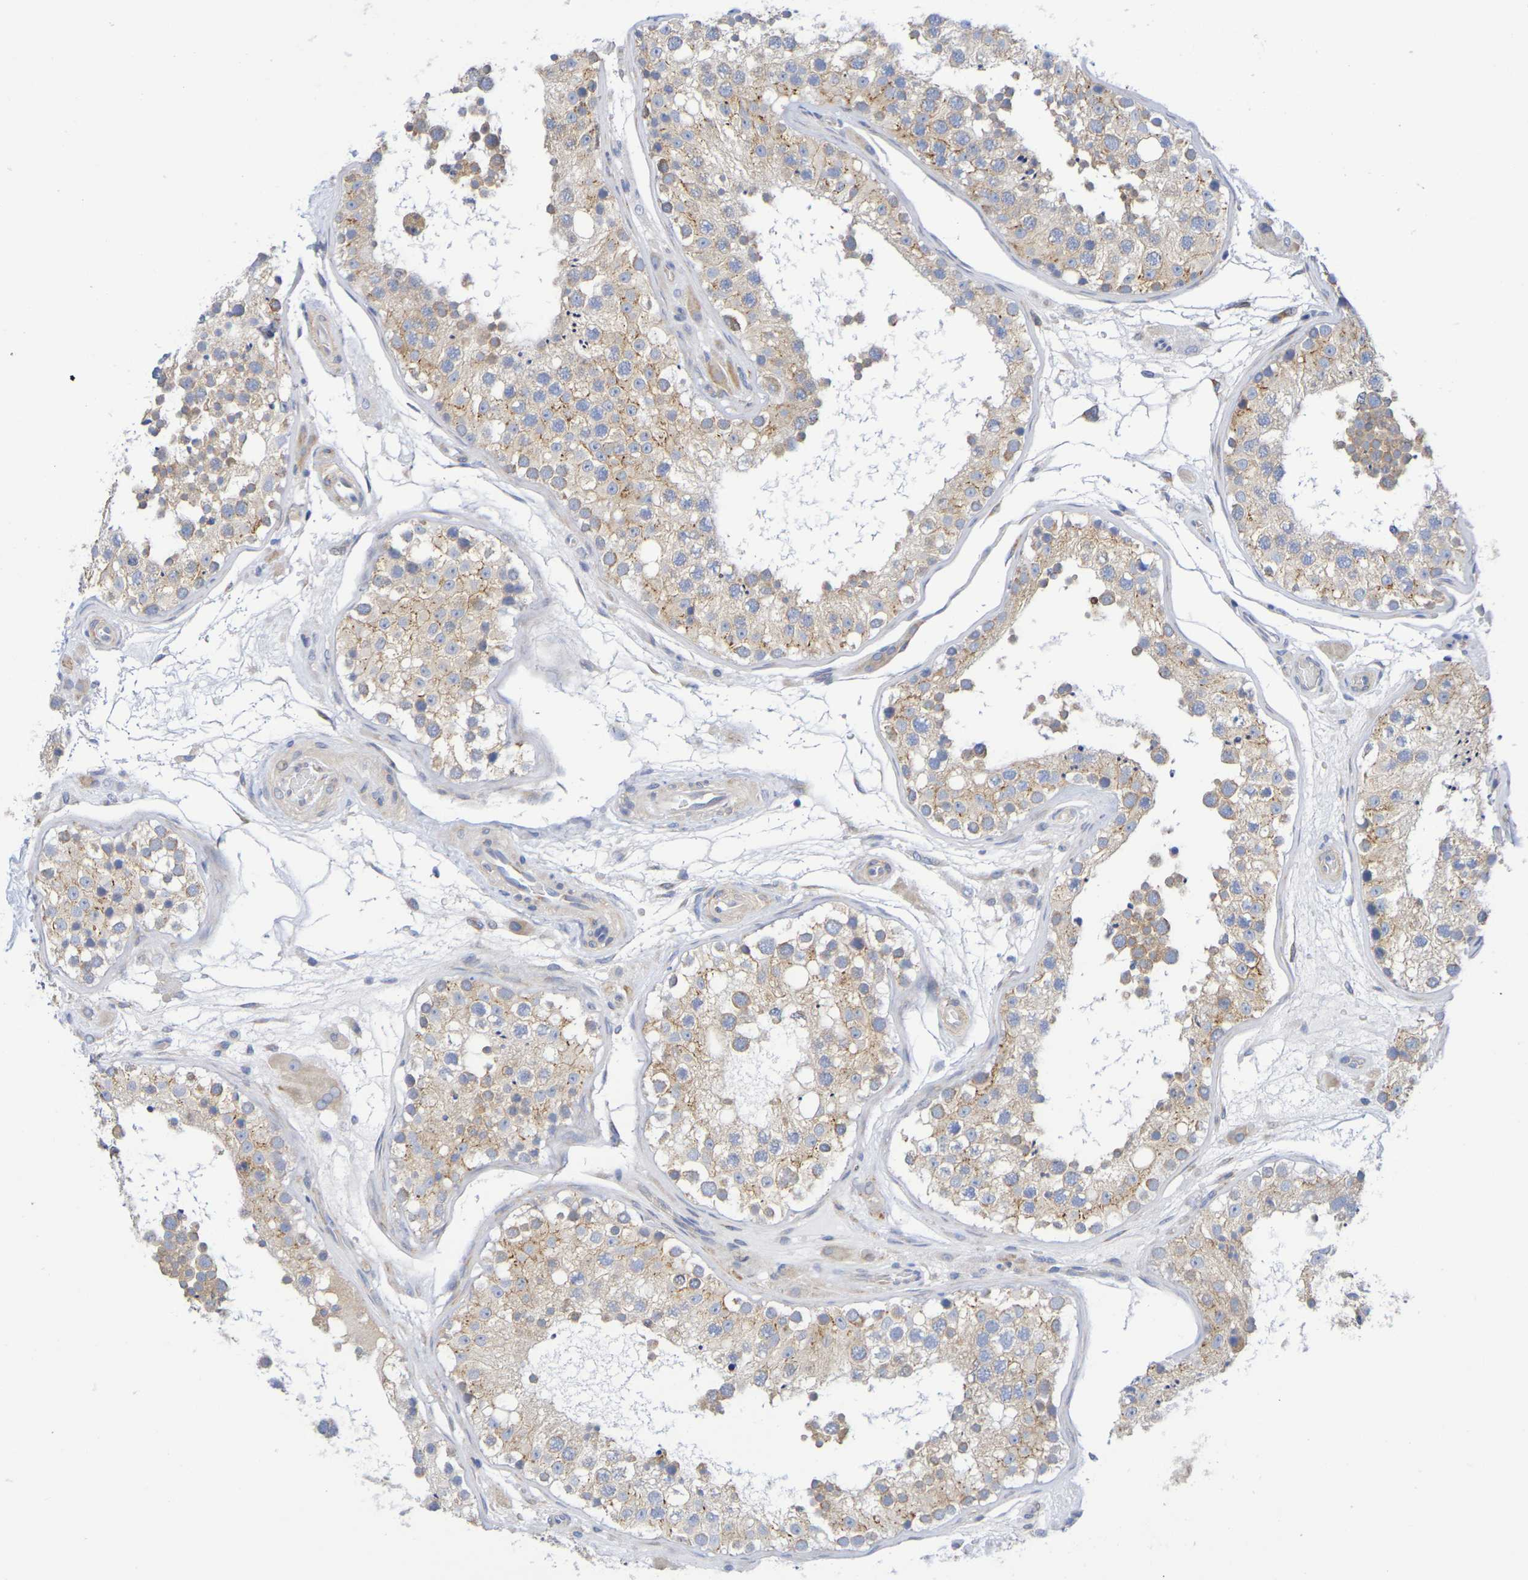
{"staining": {"intensity": "moderate", "quantity": ">75%", "location": "cytoplasmic/membranous"}, "tissue": "testis", "cell_type": "Cells in seminiferous ducts", "image_type": "normal", "snomed": [{"axis": "morphology", "description": "Normal tissue, NOS"}, {"axis": "topography", "description": "Testis"}], "caption": "DAB immunohistochemical staining of unremarkable human testis displays moderate cytoplasmic/membranous protein expression in approximately >75% of cells in seminiferous ducts. (DAB (3,3'-diaminobenzidine) = brown stain, brightfield microscopy at high magnification).", "gene": "TMCC3", "patient": {"sex": "male", "age": 26}}